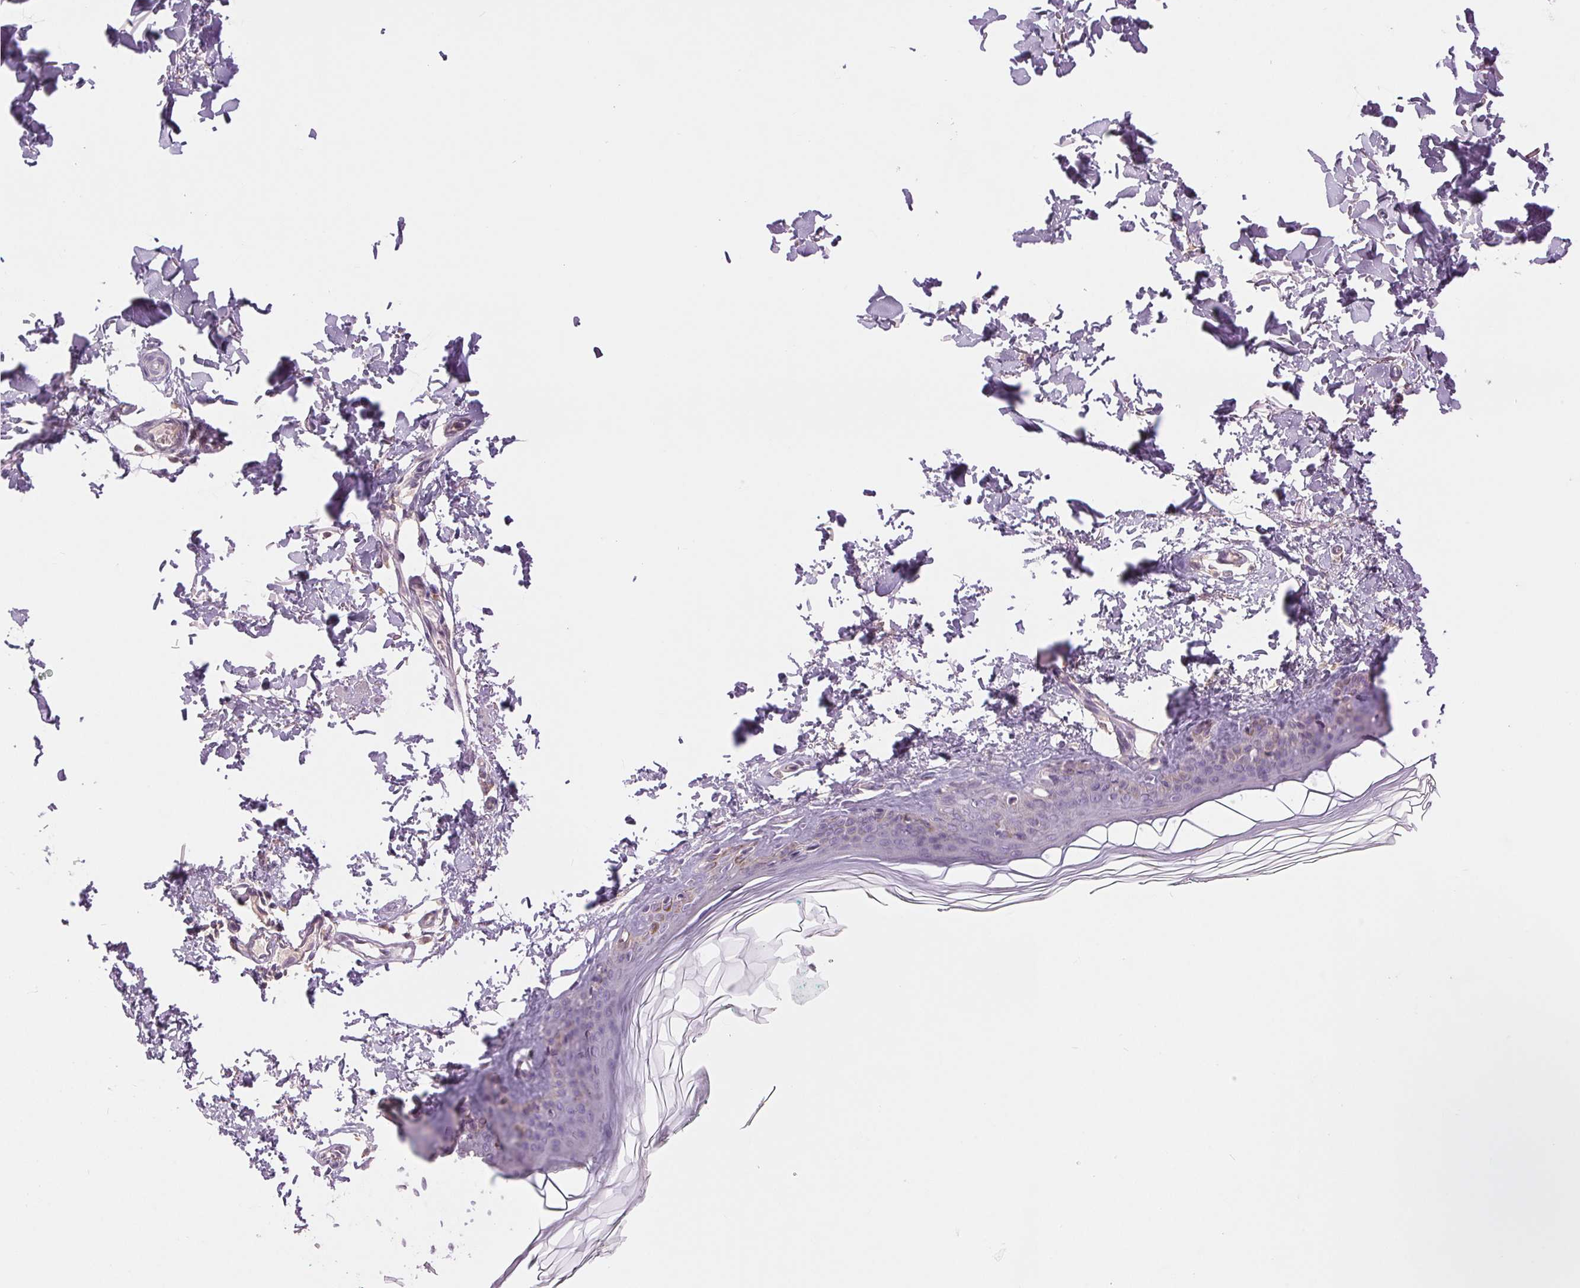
{"staining": {"intensity": "negative", "quantity": "none", "location": "none"}, "tissue": "skin", "cell_type": "Fibroblasts", "image_type": "normal", "snomed": [{"axis": "morphology", "description": "Normal tissue, NOS"}, {"axis": "topography", "description": "Skin"}, {"axis": "topography", "description": "Peripheral nerve tissue"}], "caption": "This is a micrograph of IHC staining of normal skin, which shows no positivity in fibroblasts.", "gene": "FXYD4", "patient": {"sex": "female", "age": 45}}